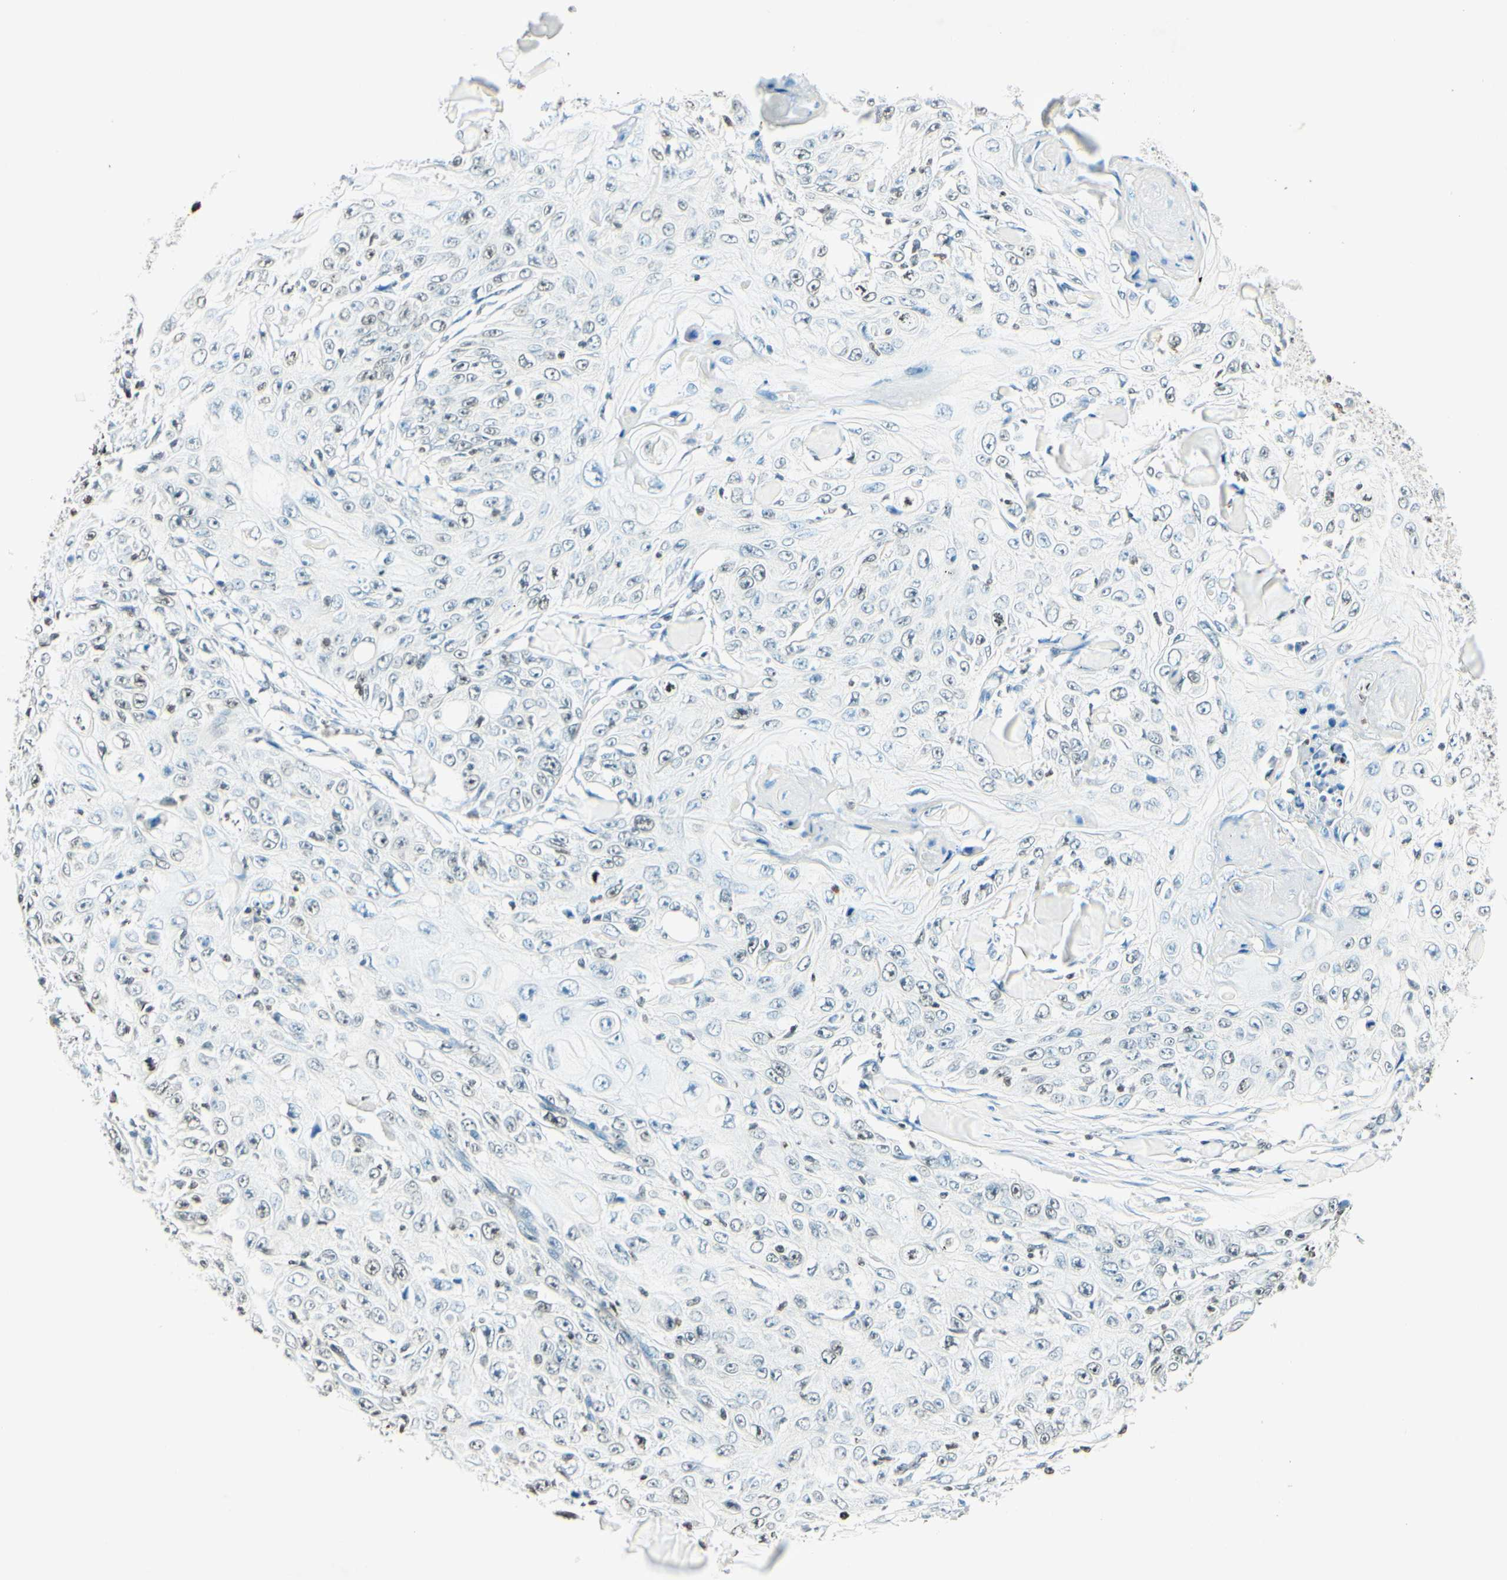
{"staining": {"intensity": "weak", "quantity": "<25%", "location": "nuclear"}, "tissue": "skin cancer", "cell_type": "Tumor cells", "image_type": "cancer", "snomed": [{"axis": "morphology", "description": "Squamous cell carcinoma, NOS"}, {"axis": "topography", "description": "Skin"}], "caption": "Skin cancer was stained to show a protein in brown. There is no significant staining in tumor cells. Nuclei are stained in blue.", "gene": "MSH2", "patient": {"sex": "male", "age": 86}}